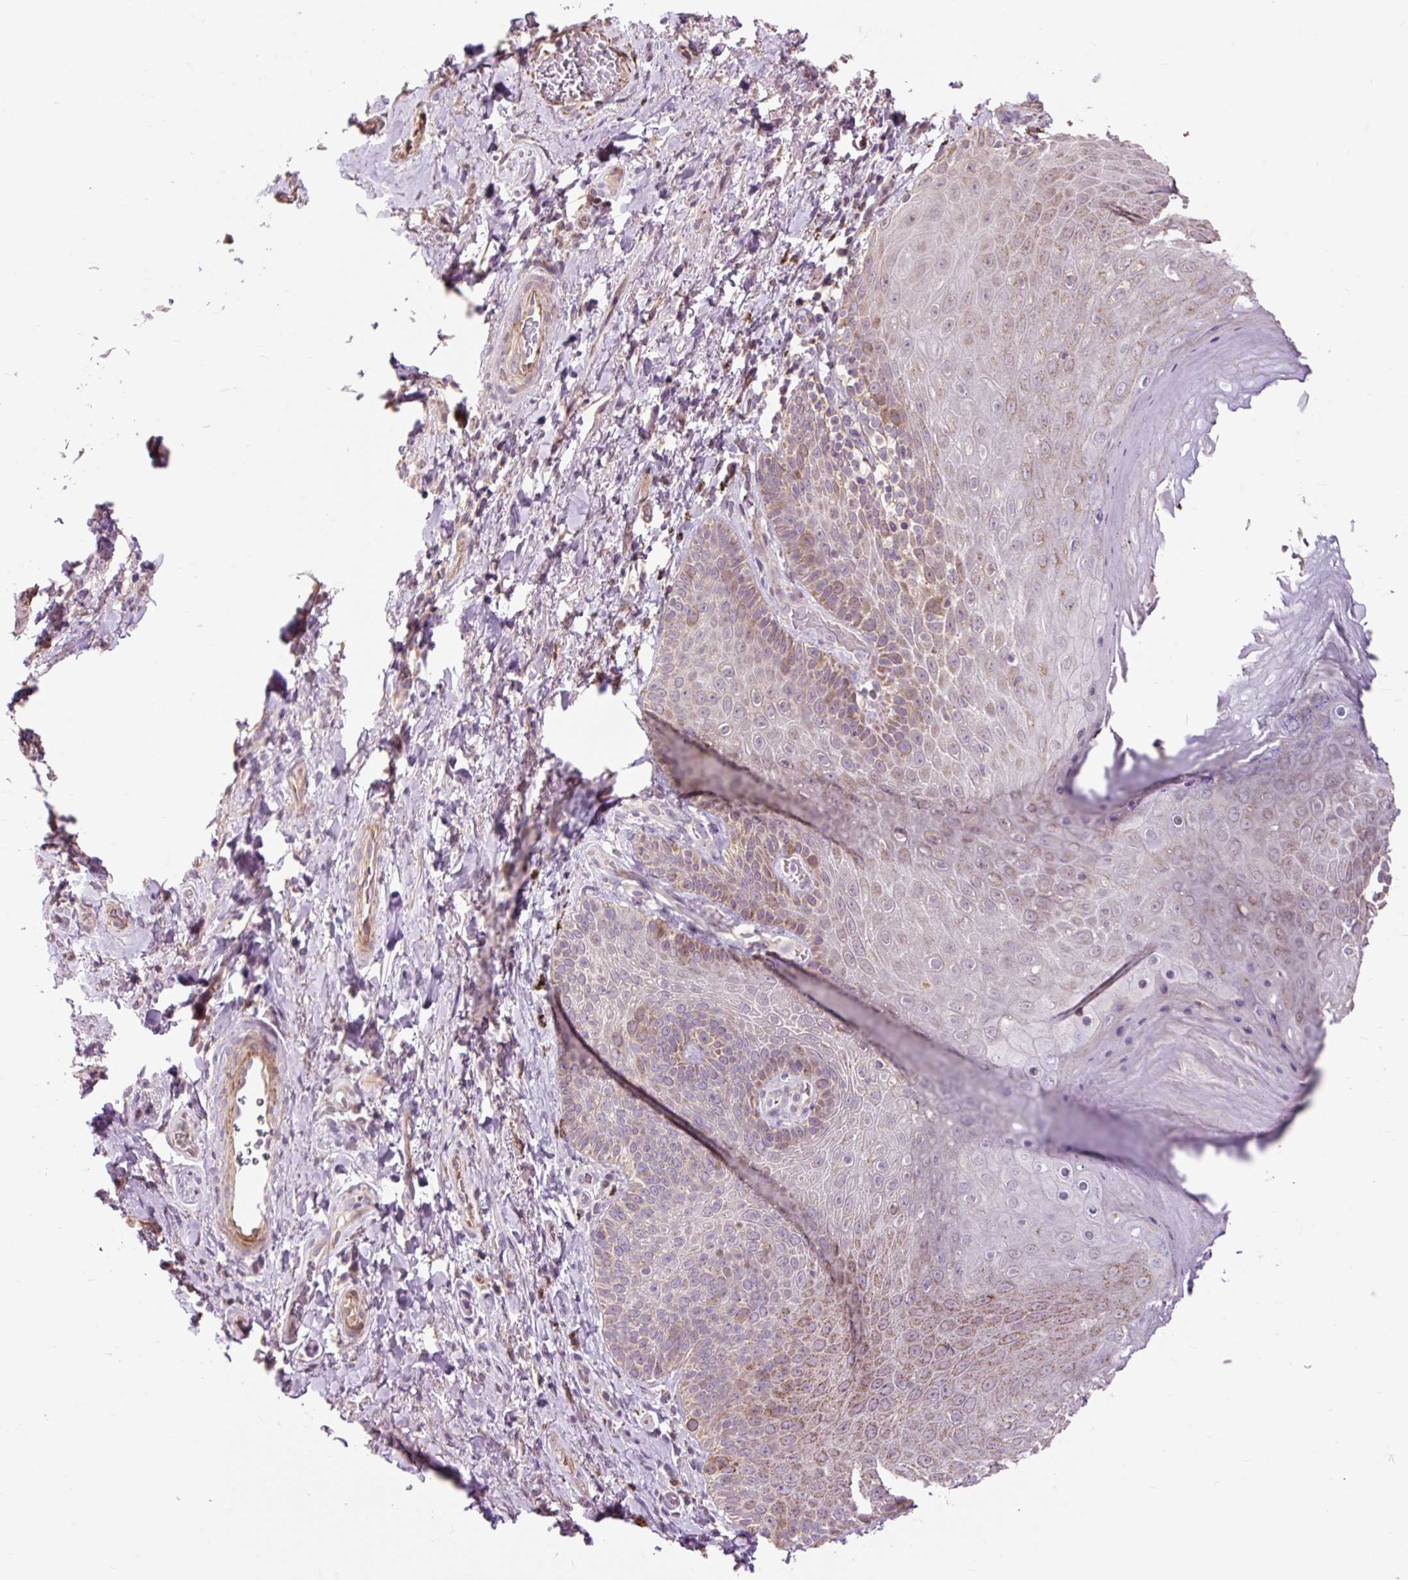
{"staining": {"intensity": "moderate", "quantity": "25%-75%", "location": "cytoplasmic/membranous"}, "tissue": "skin", "cell_type": "Epidermal cells", "image_type": "normal", "snomed": [{"axis": "morphology", "description": "Normal tissue, NOS"}, {"axis": "topography", "description": "Anal"}, {"axis": "topography", "description": "Peripheral nerve tissue"}], "caption": "Skin stained with immunohistochemistry (IHC) demonstrates moderate cytoplasmic/membranous staining in about 25%-75% of epidermal cells.", "gene": "PRIMPOL", "patient": {"sex": "male", "age": 53}}